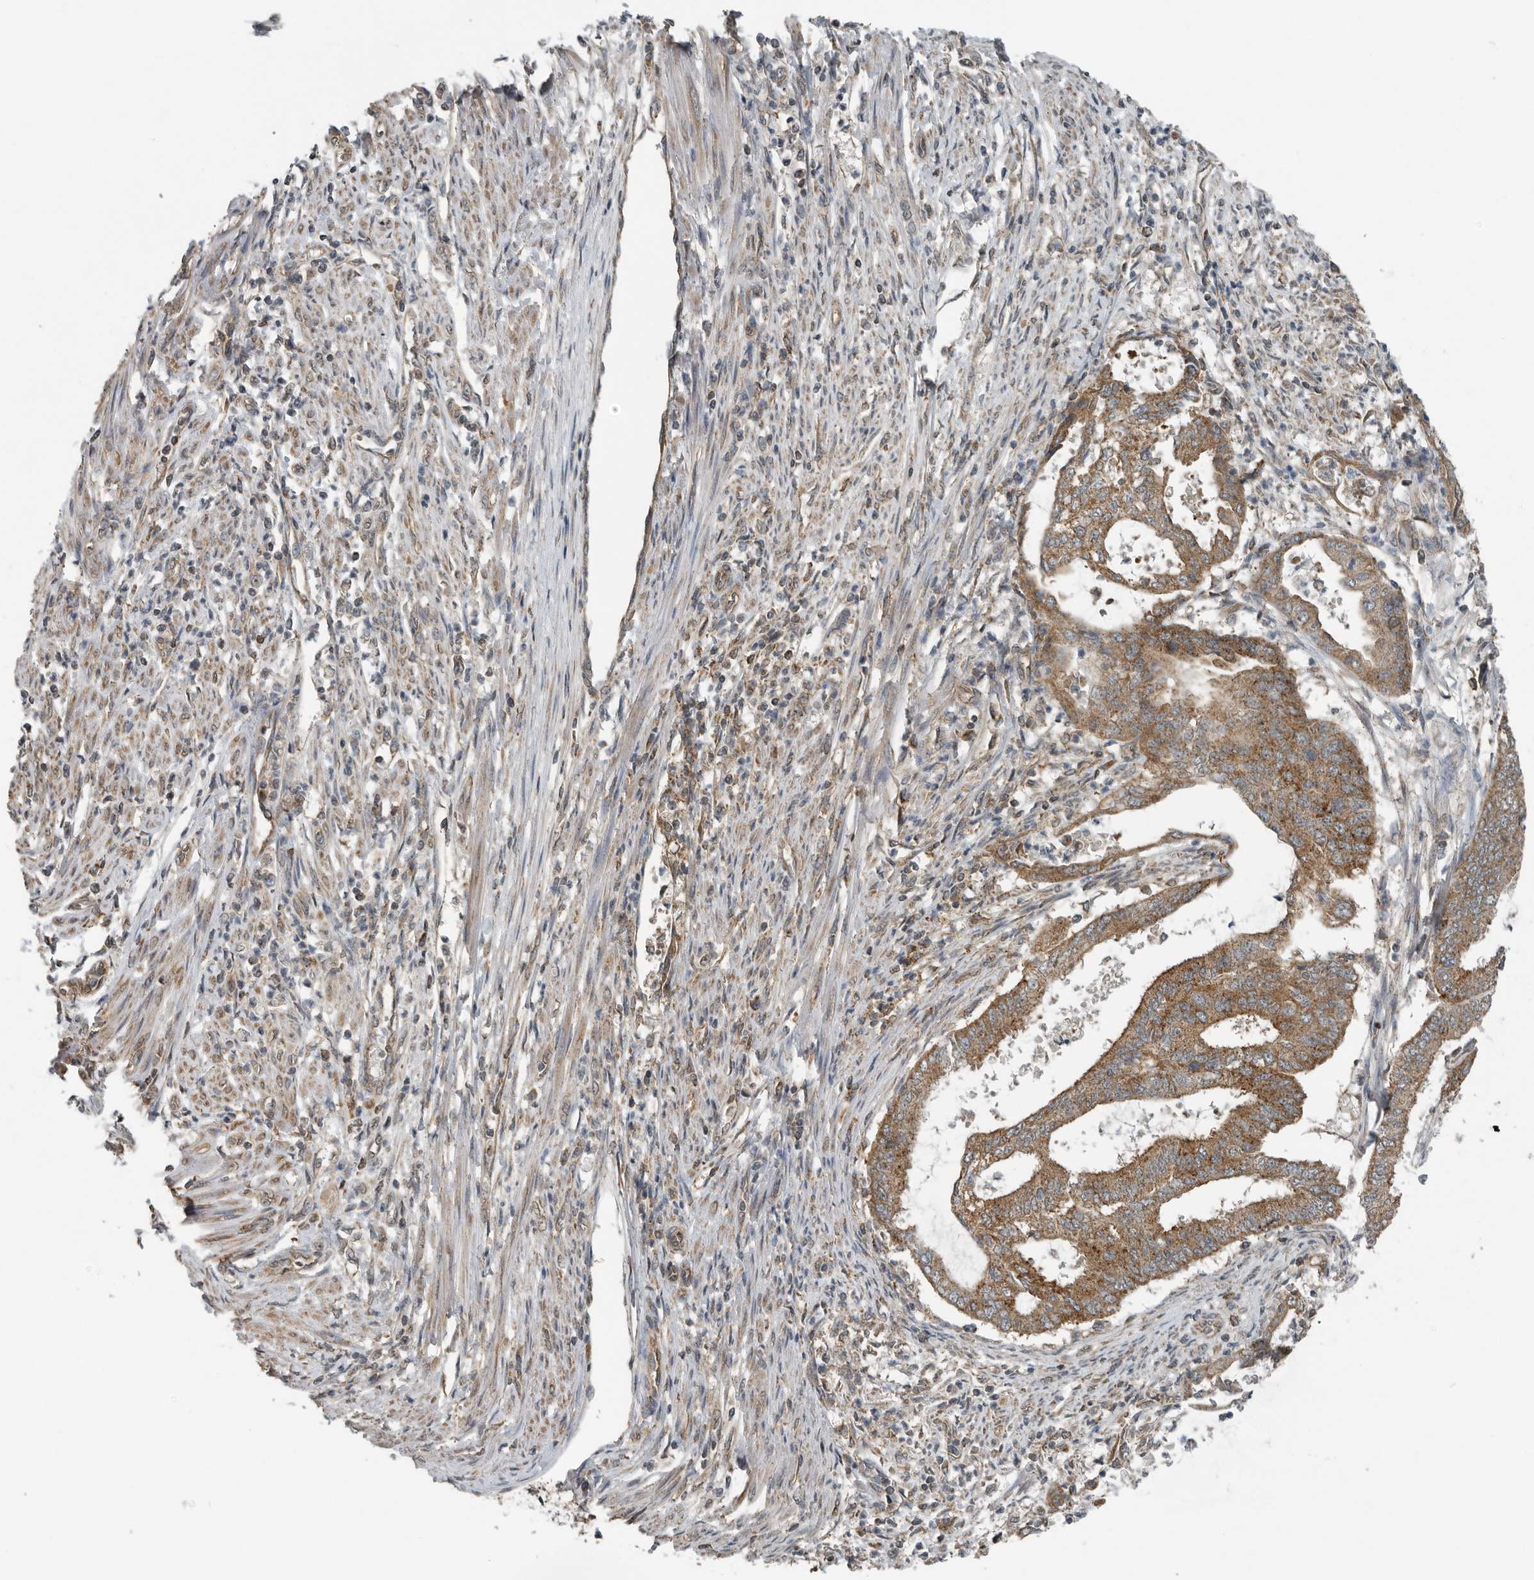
{"staining": {"intensity": "moderate", "quantity": ">75%", "location": "cytoplasmic/membranous"}, "tissue": "endometrial cancer", "cell_type": "Tumor cells", "image_type": "cancer", "snomed": [{"axis": "morphology", "description": "Adenocarcinoma, NOS"}, {"axis": "topography", "description": "Endometrium"}], "caption": "Approximately >75% of tumor cells in human endometrial adenocarcinoma display moderate cytoplasmic/membranous protein positivity as visualized by brown immunohistochemical staining.", "gene": "AFAP1", "patient": {"sex": "female", "age": 51}}